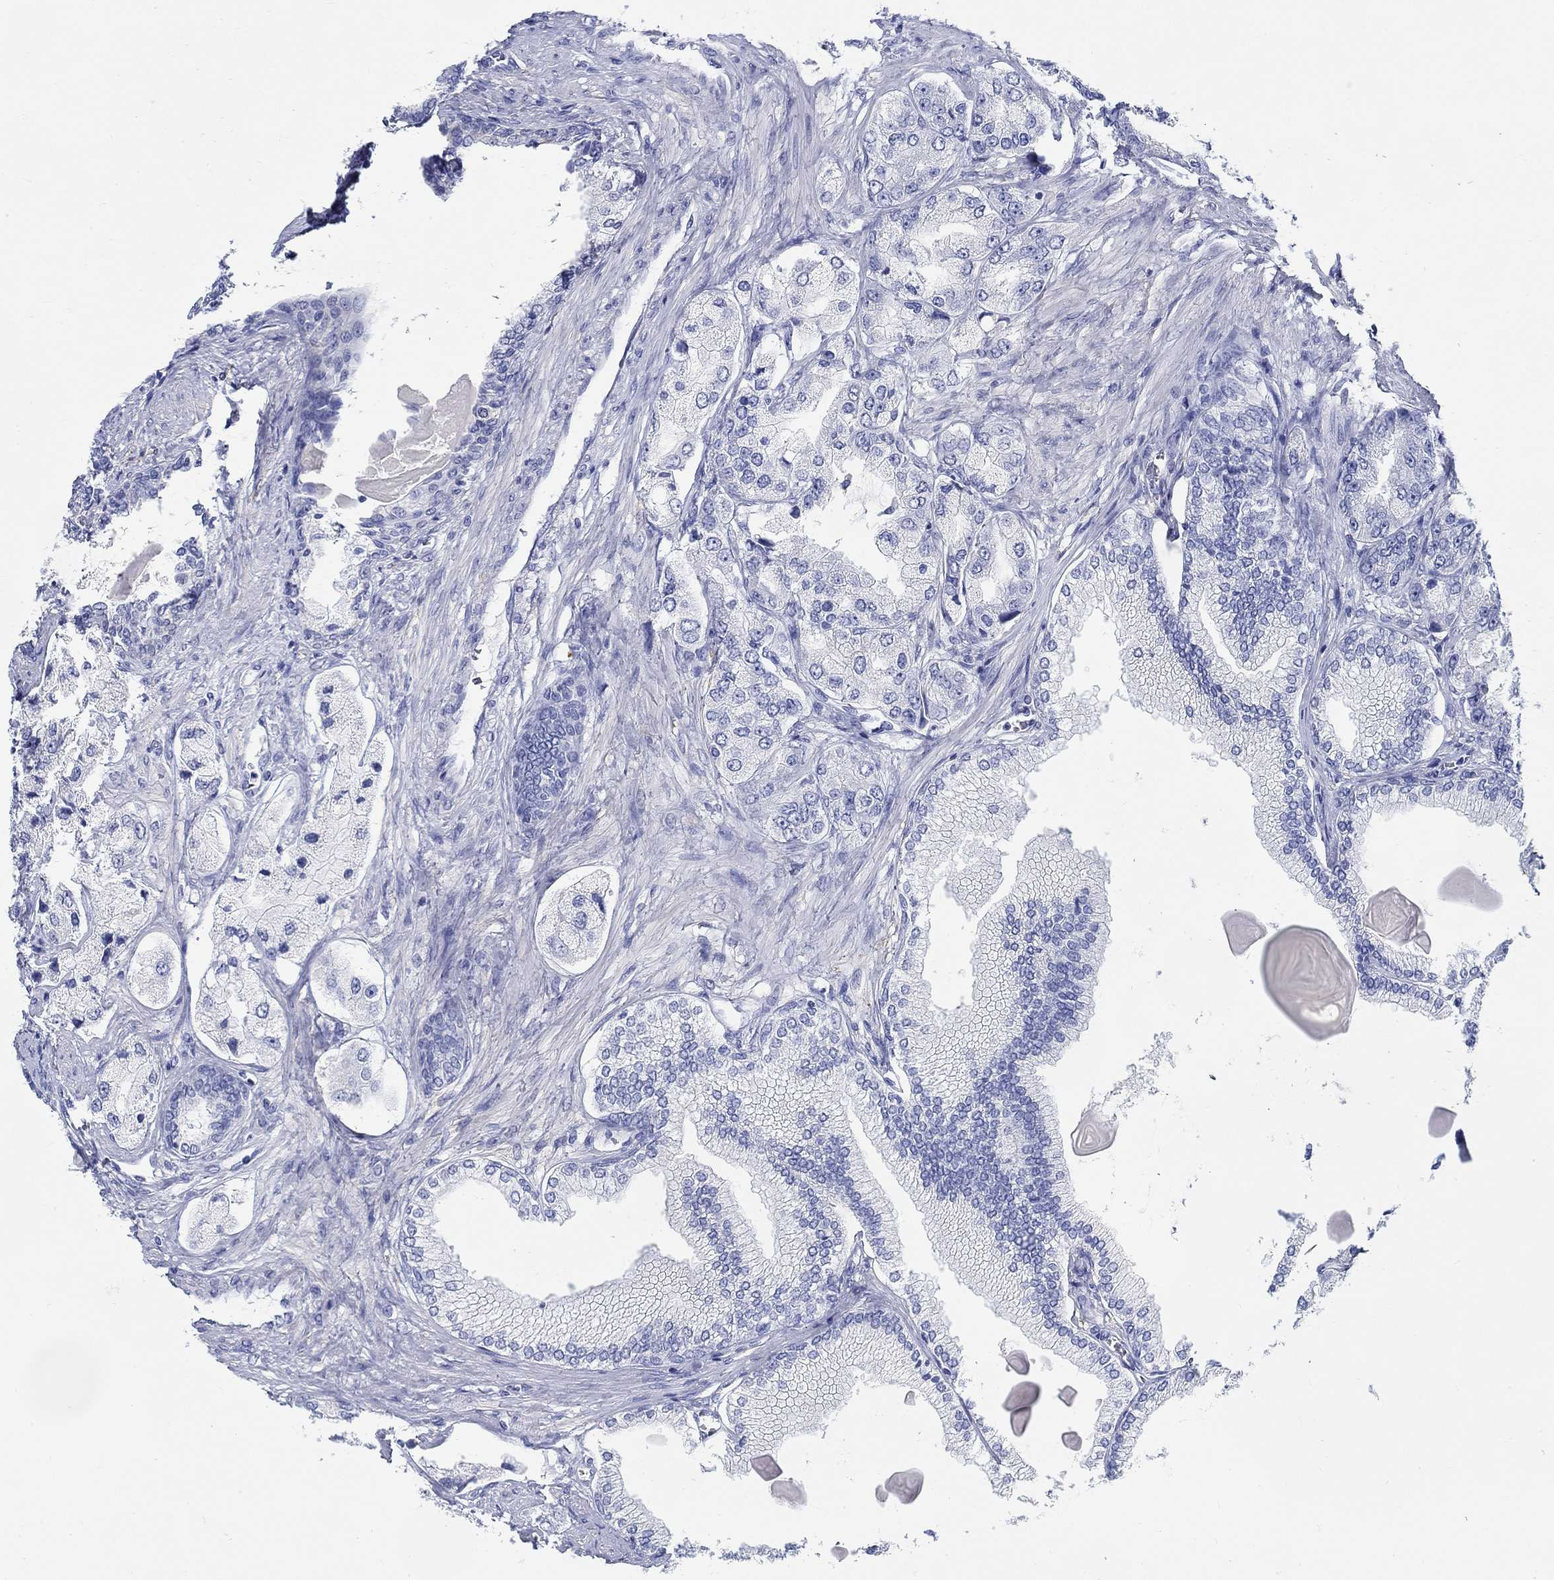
{"staining": {"intensity": "negative", "quantity": "none", "location": "none"}, "tissue": "prostate cancer", "cell_type": "Tumor cells", "image_type": "cancer", "snomed": [{"axis": "morphology", "description": "Adenocarcinoma, Low grade"}, {"axis": "topography", "description": "Prostate"}], "caption": "Immunohistochemistry (IHC) of human prostate cancer (adenocarcinoma (low-grade)) displays no expression in tumor cells.", "gene": "FBXO2", "patient": {"sex": "male", "age": 69}}